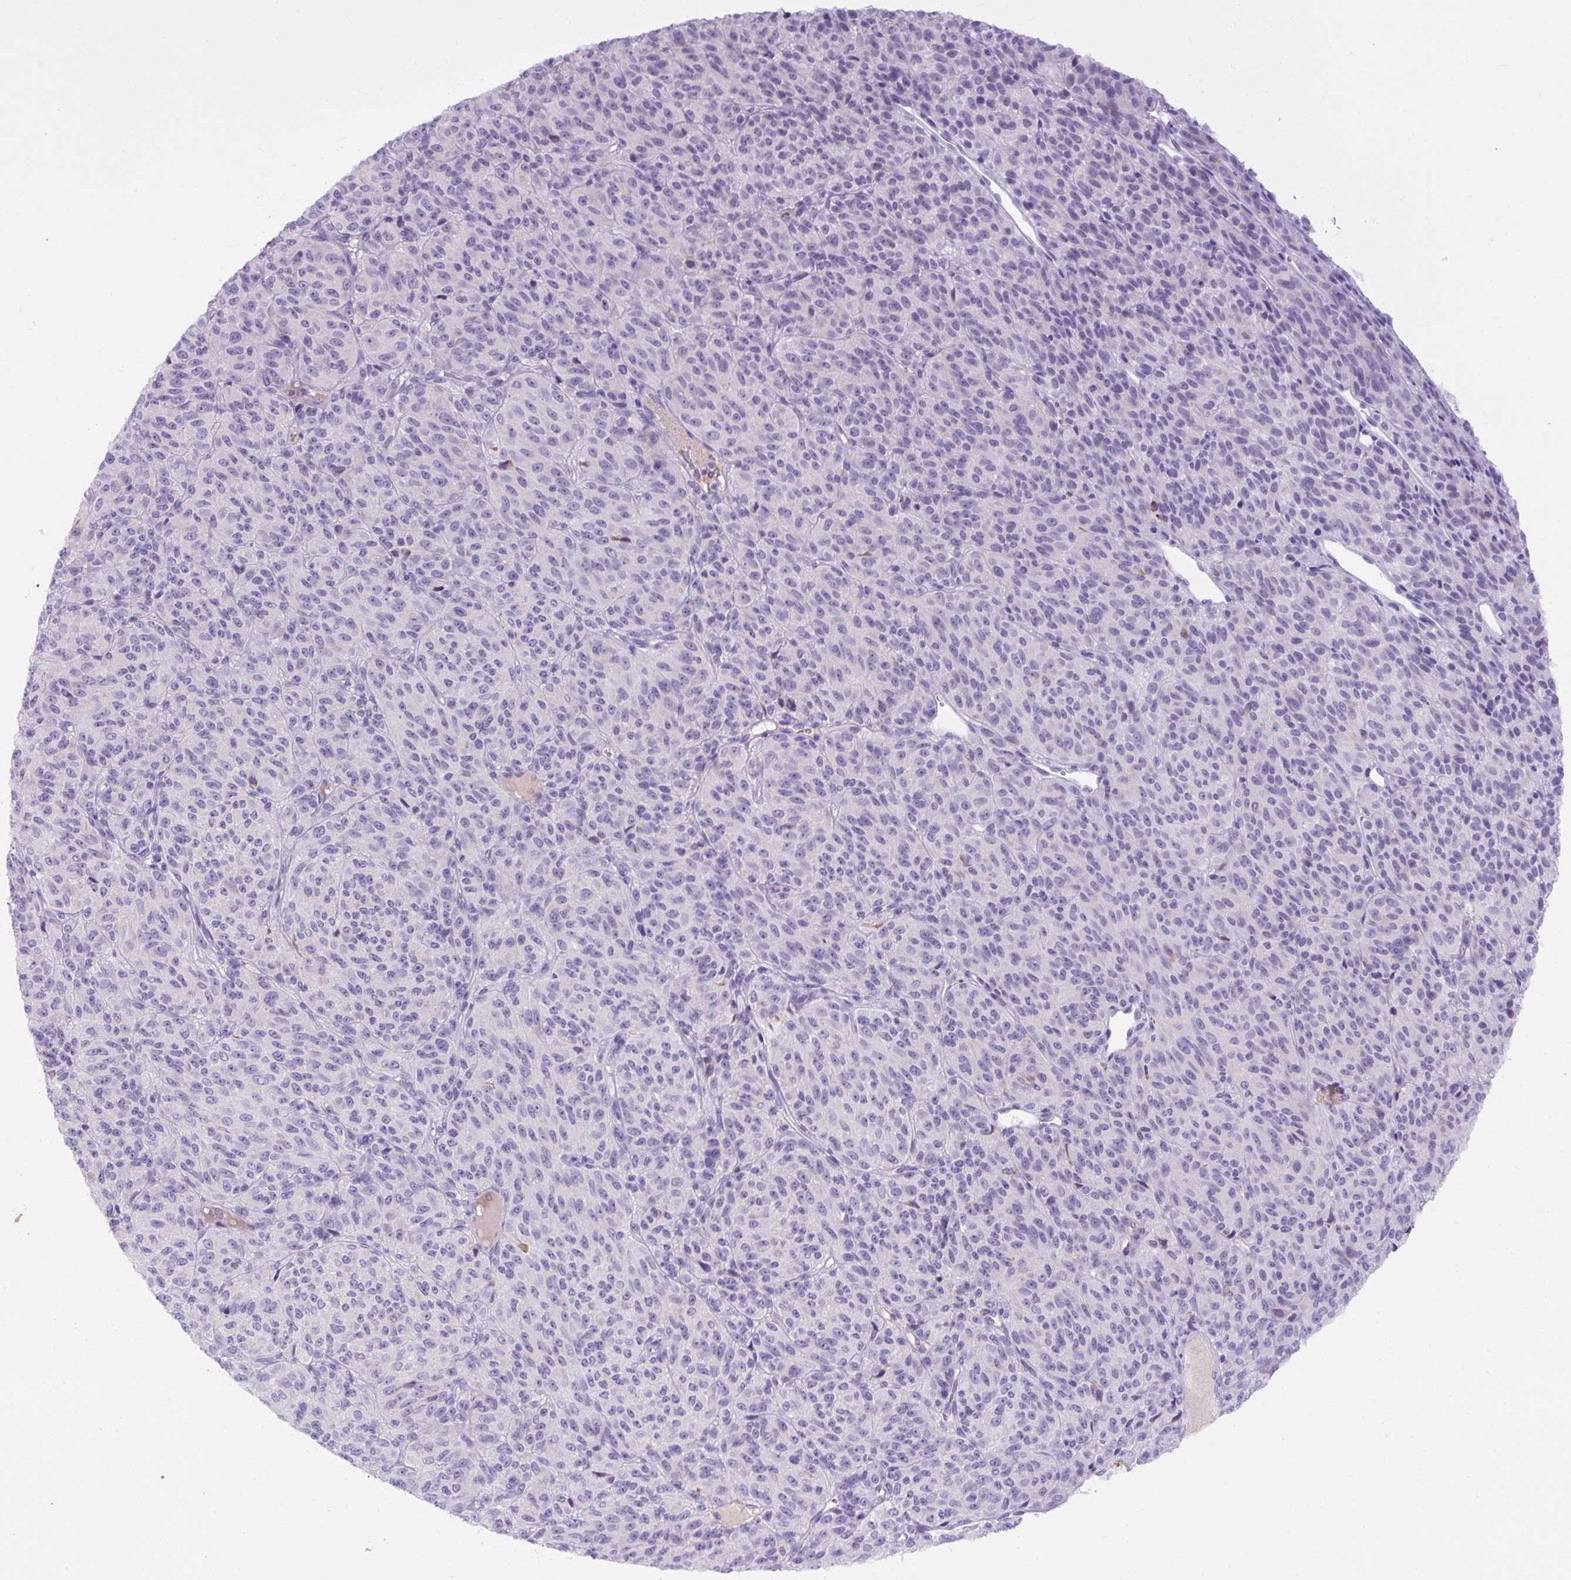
{"staining": {"intensity": "negative", "quantity": "none", "location": "none"}, "tissue": "melanoma", "cell_type": "Tumor cells", "image_type": "cancer", "snomed": [{"axis": "morphology", "description": "Malignant melanoma, Metastatic site"}, {"axis": "topography", "description": "Brain"}], "caption": "The image shows no significant expression in tumor cells of melanoma.", "gene": "SPTBN5", "patient": {"sex": "female", "age": 56}}